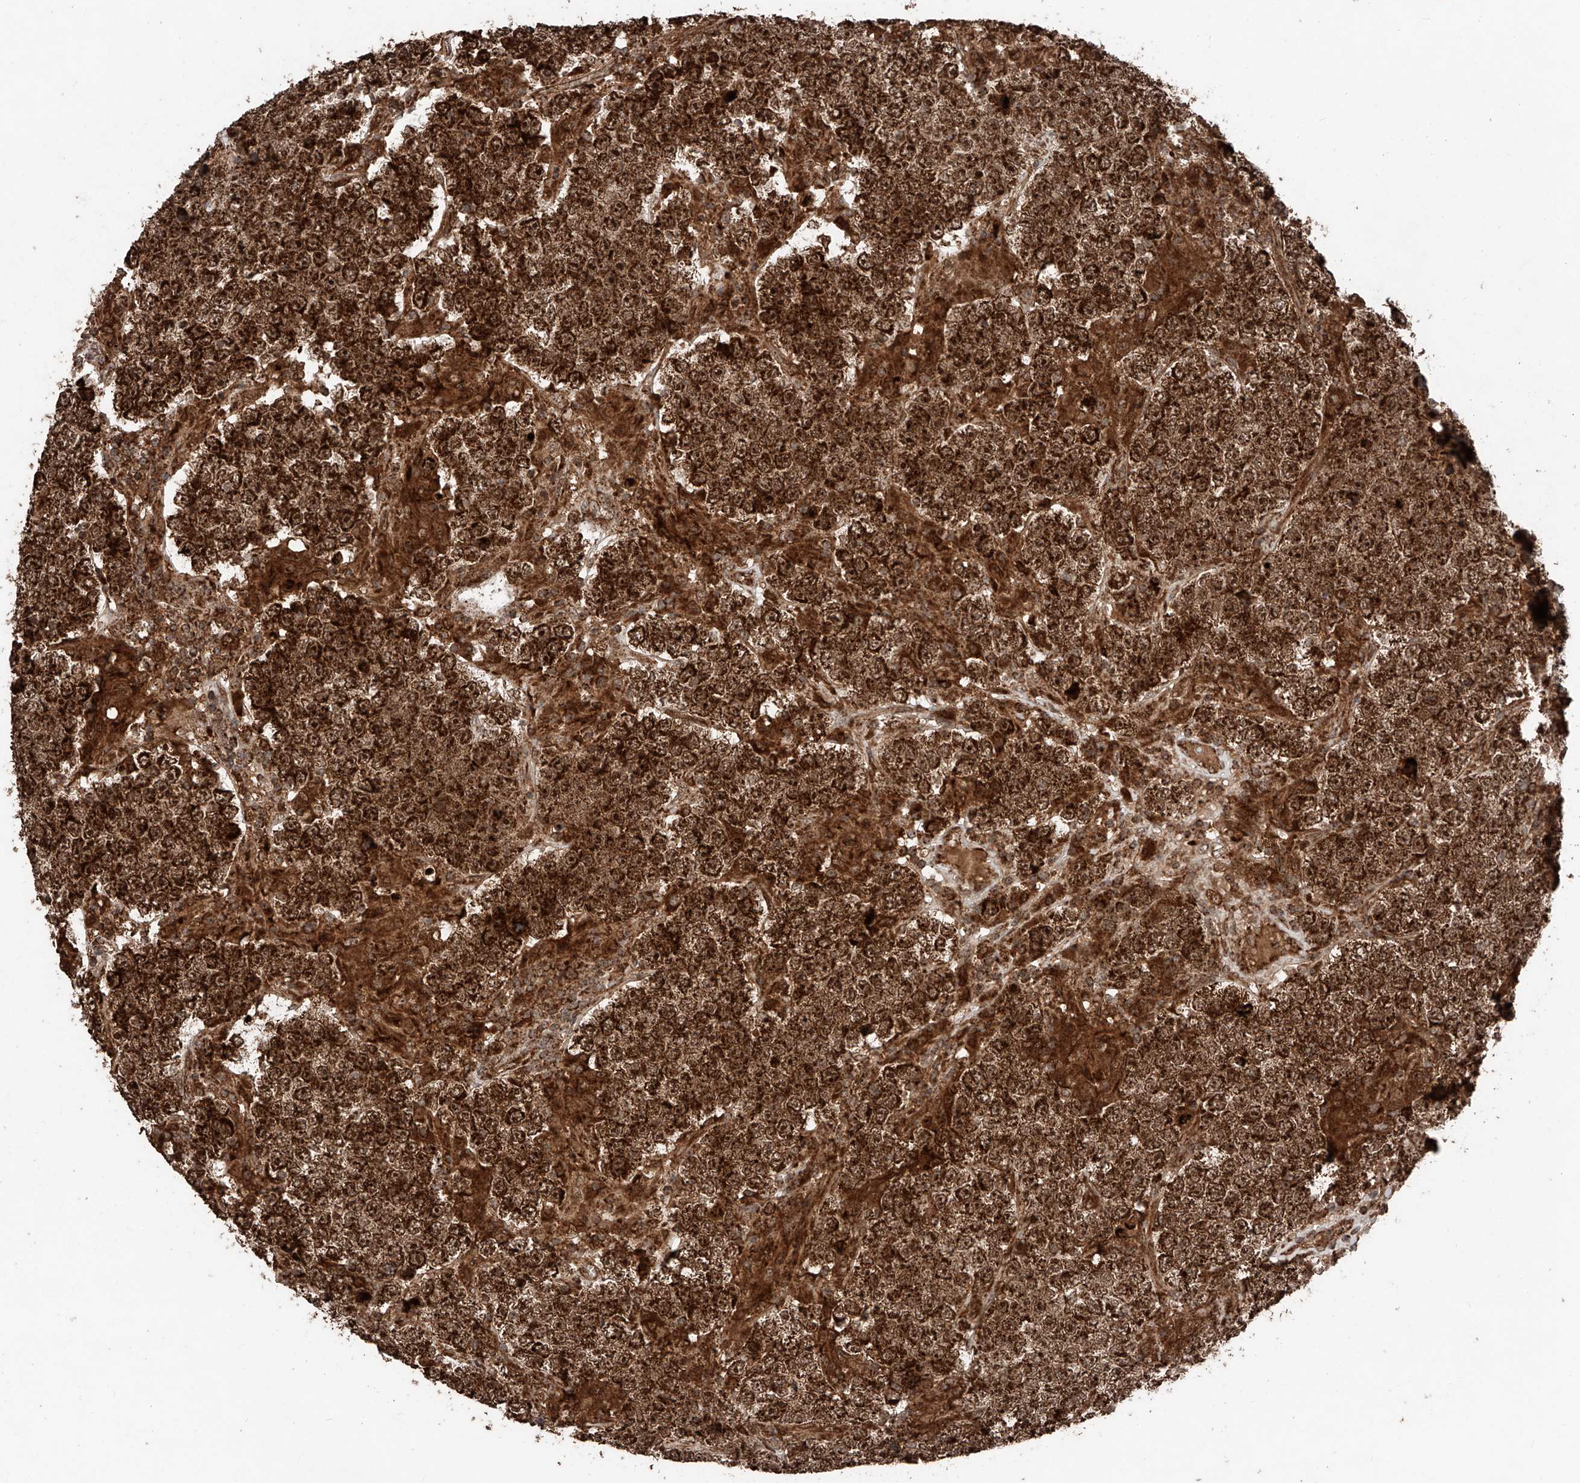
{"staining": {"intensity": "strong", "quantity": ">75%", "location": "cytoplasmic/membranous,nuclear"}, "tissue": "testis cancer", "cell_type": "Tumor cells", "image_type": "cancer", "snomed": [{"axis": "morphology", "description": "Normal tissue, NOS"}, {"axis": "morphology", "description": "Urothelial carcinoma, High grade"}, {"axis": "morphology", "description": "Seminoma, NOS"}, {"axis": "morphology", "description": "Carcinoma, Embryonal, NOS"}, {"axis": "topography", "description": "Urinary bladder"}, {"axis": "topography", "description": "Testis"}], "caption": "Strong cytoplasmic/membranous and nuclear protein expression is appreciated in approximately >75% of tumor cells in testis embryonal carcinoma.", "gene": "ZSCAN29", "patient": {"sex": "male", "age": 41}}